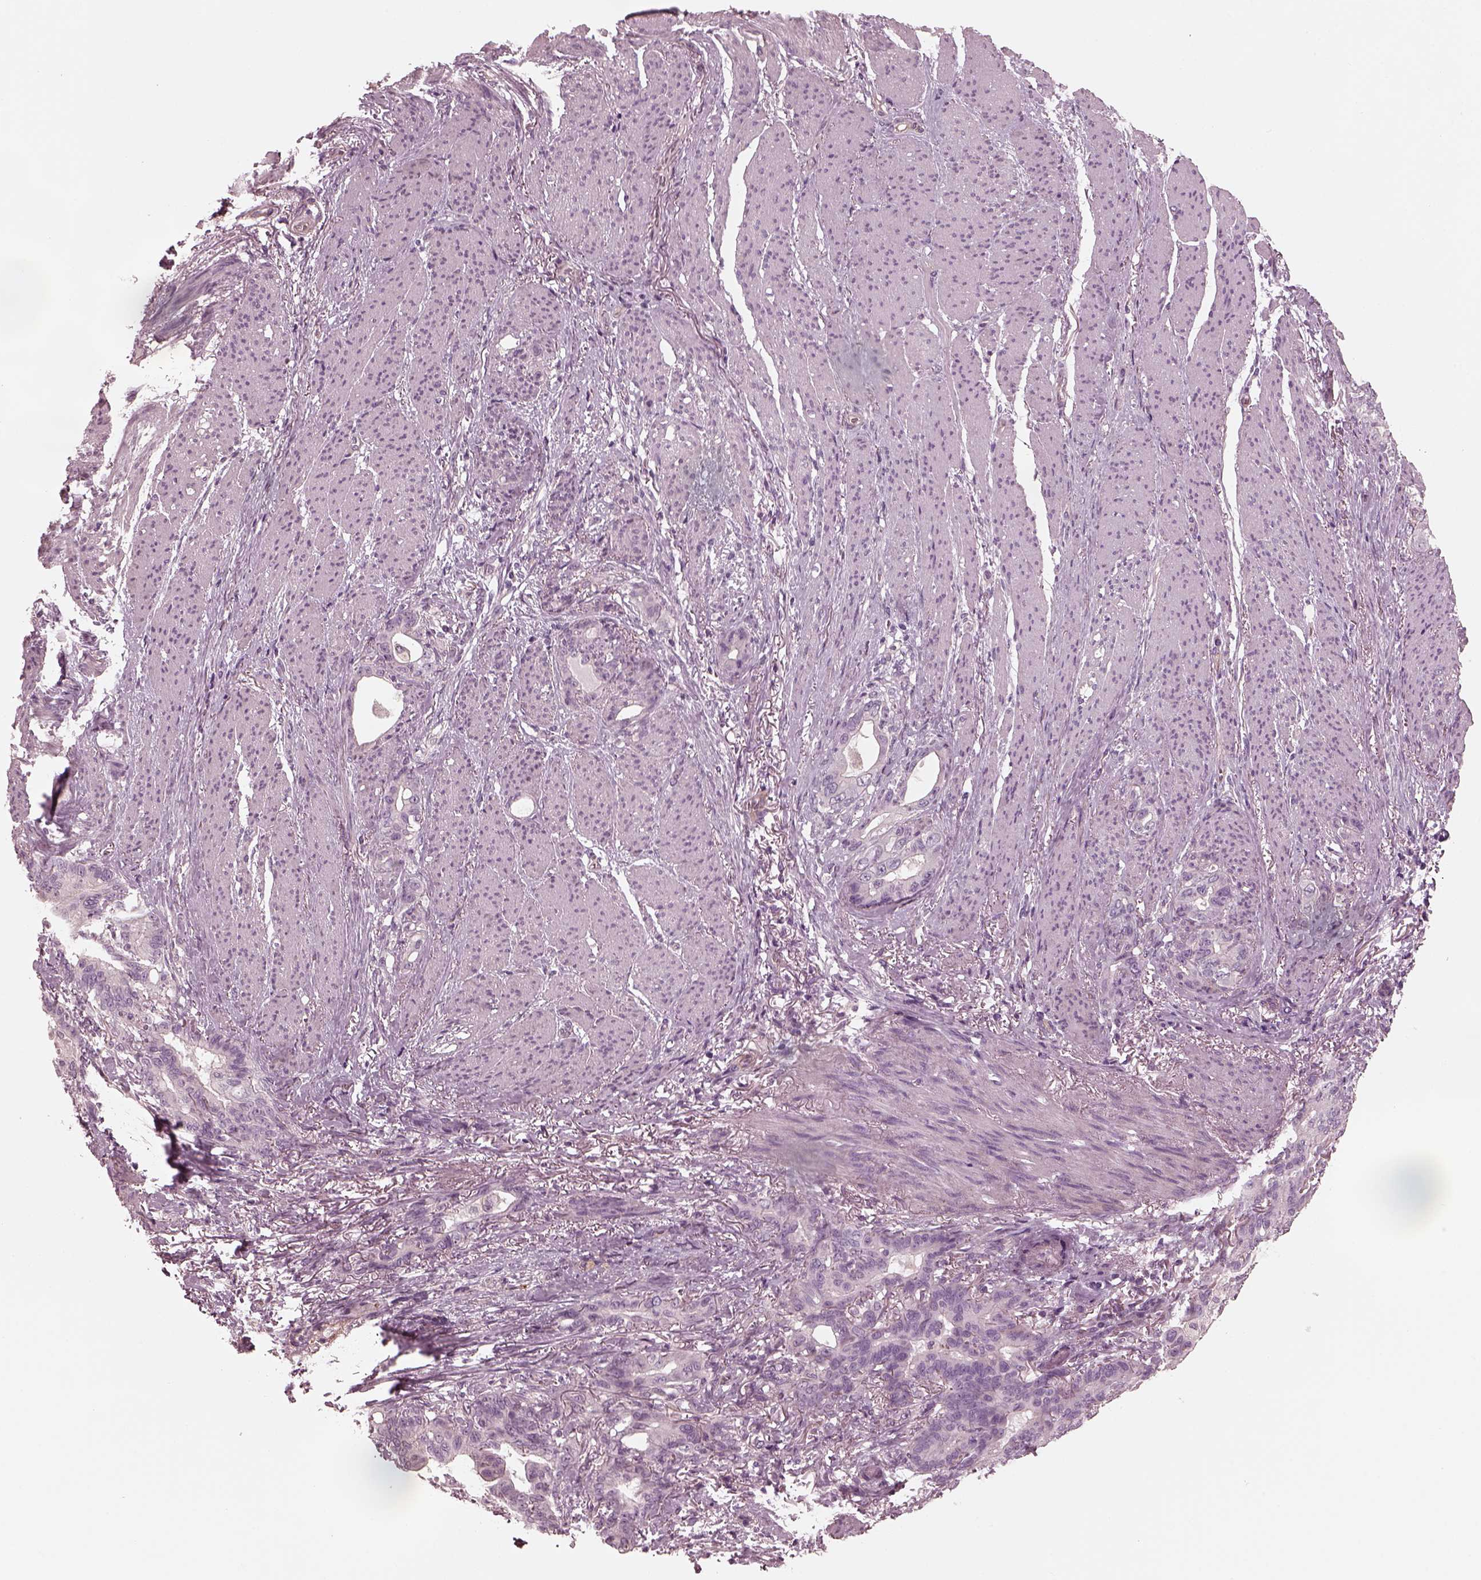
{"staining": {"intensity": "negative", "quantity": "none", "location": "none"}, "tissue": "stomach cancer", "cell_type": "Tumor cells", "image_type": "cancer", "snomed": [{"axis": "morphology", "description": "Normal tissue, NOS"}, {"axis": "morphology", "description": "Adenocarcinoma, NOS"}, {"axis": "topography", "description": "Esophagus"}, {"axis": "topography", "description": "Stomach, upper"}], "caption": "Tumor cells are negative for protein expression in human adenocarcinoma (stomach).", "gene": "KIF6", "patient": {"sex": "male", "age": 62}}